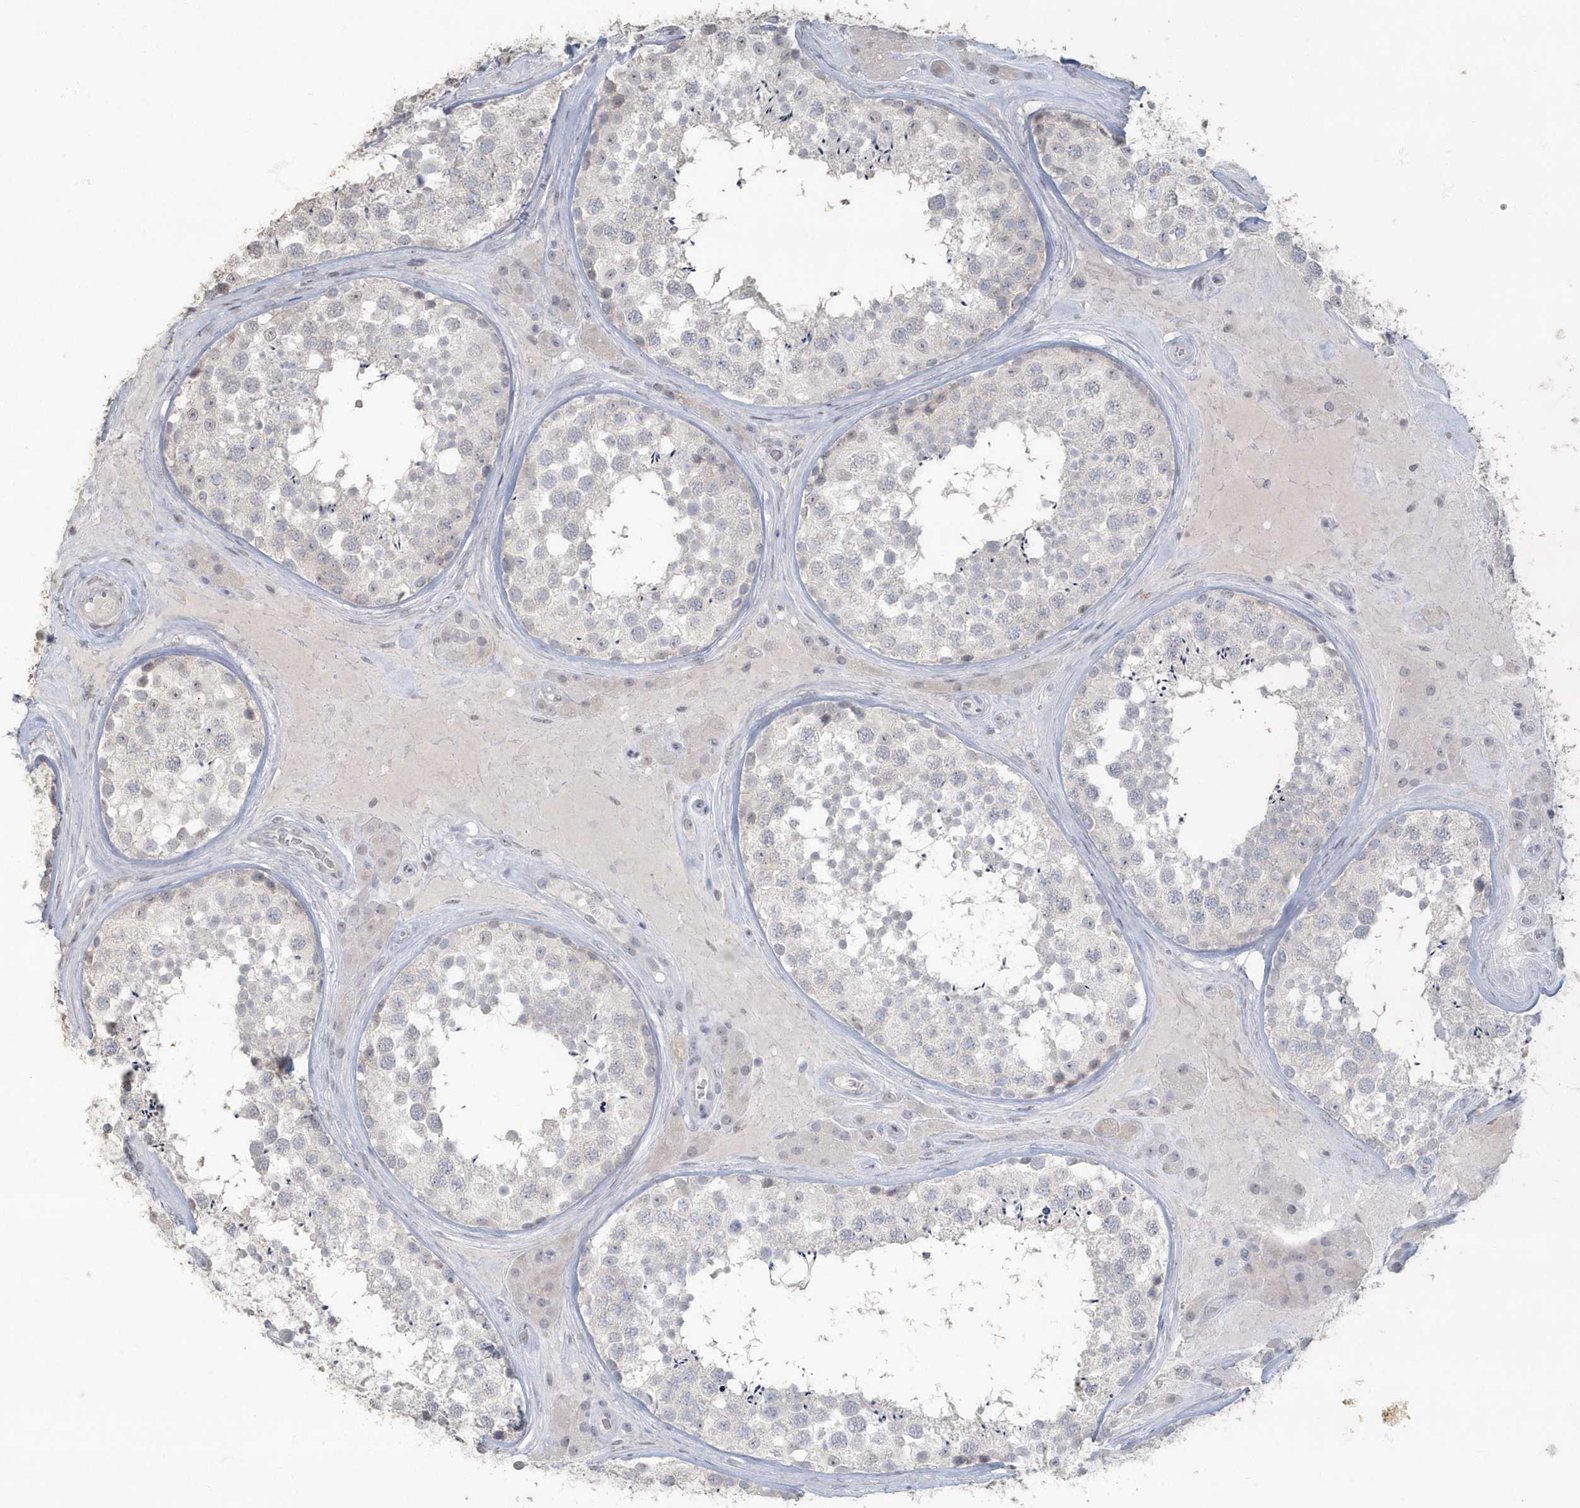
{"staining": {"intensity": "negative", "quantity": "none", "location": "none"}, "tissue": "testis", "cell_type": "Cells in seminiferous ducts", "image_type": "normal", "snomed": [{"axis": "morphology", "description": "Normal tissue, NOS"}, {"axis": "topography", "description": "Testis"}], "caption": "Immunohistochemistry (IHC) histopathology image of unremarkable human testis stained for a protein (brown), which displays no expression in cells in seminiferous ducts.", "gene": "MYOT", "patient": {"sex": "male", "age": 46}}